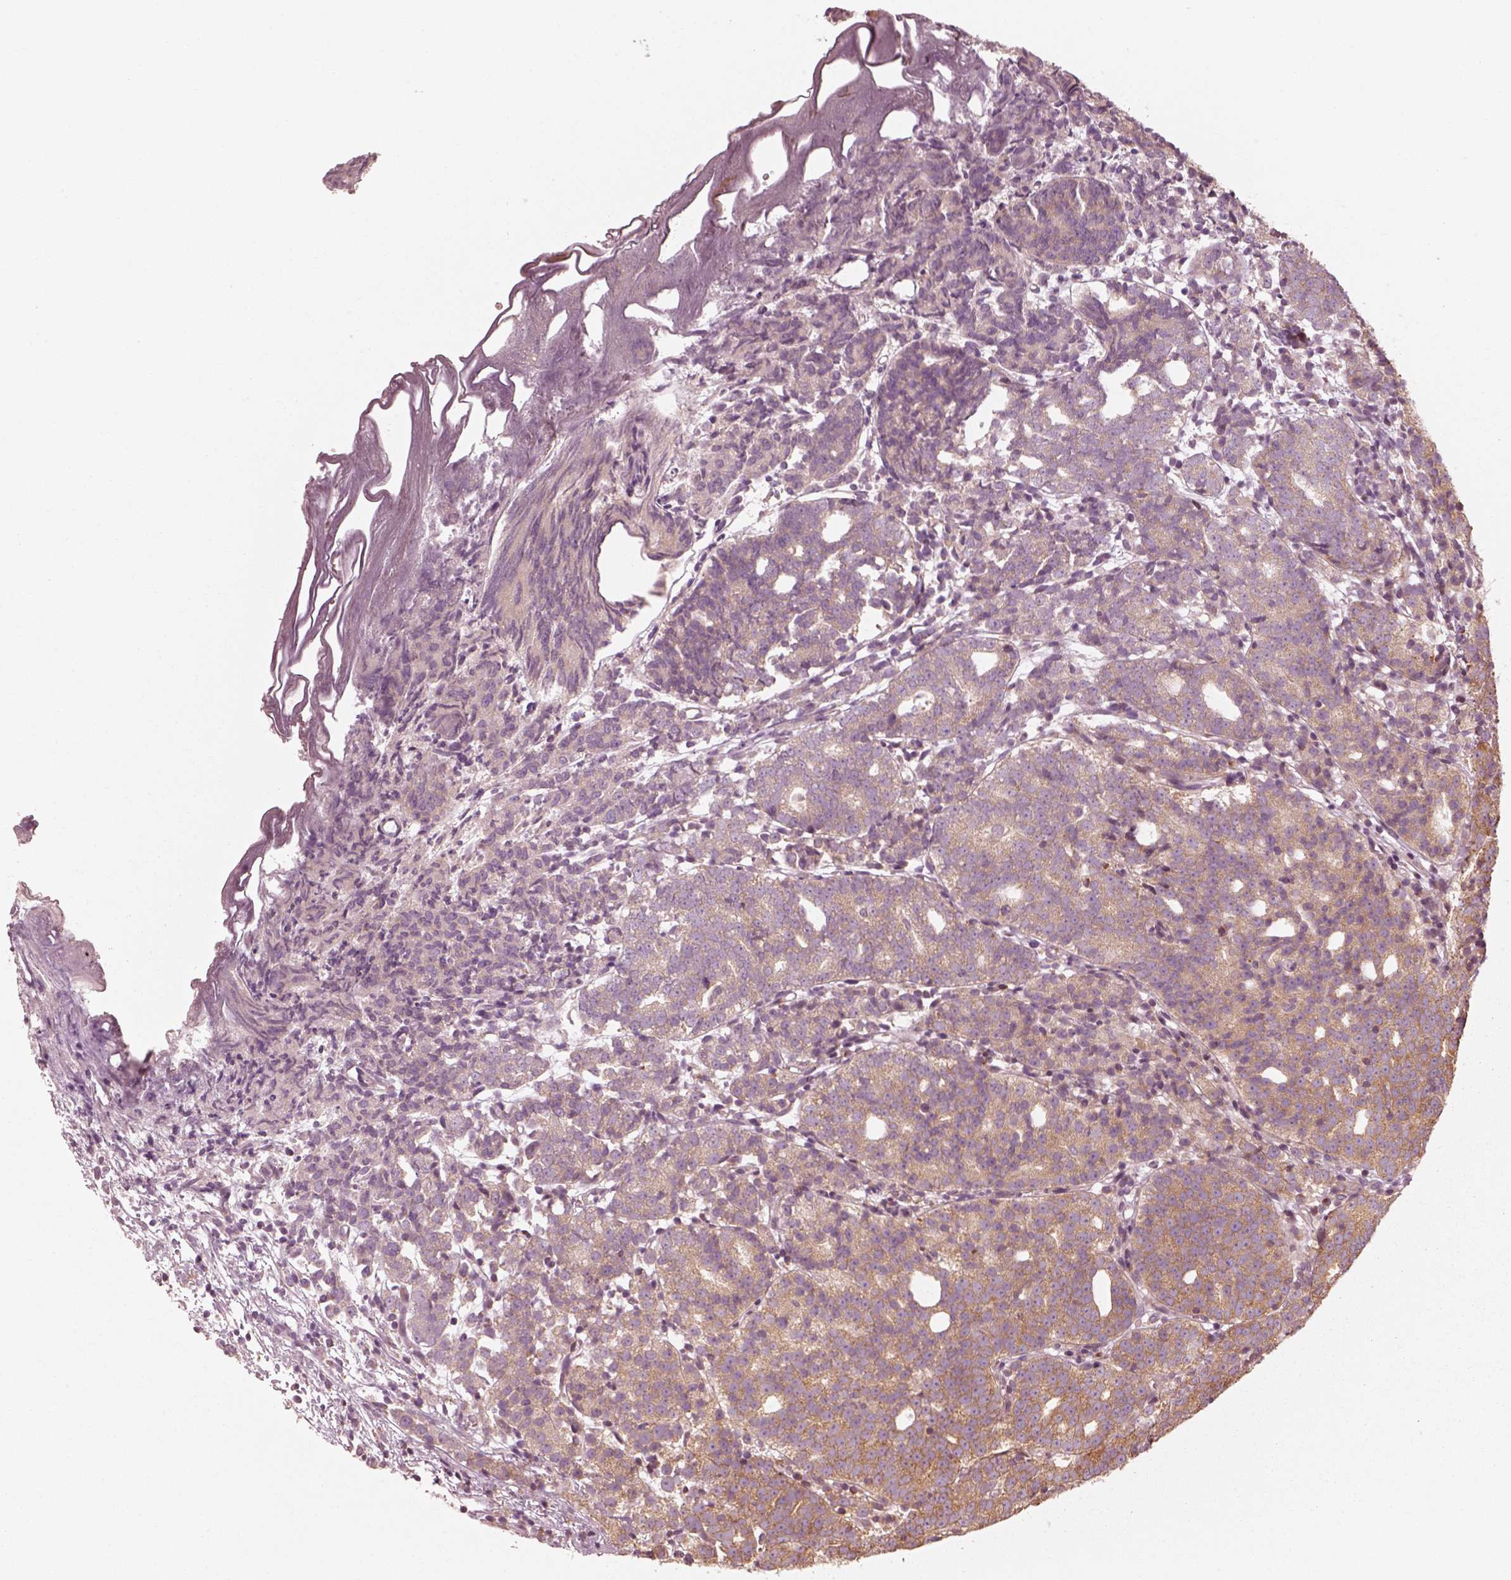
{"staining": {"intensity": "moderate", "quantity": ">75%", "location": "cytoplasmic/membranous"}, "tissue": "prostate cancer", "cell_type": "Tumor cells", "image_type": "cancer", "snomed": [{"axis": "morphology", "description": "Adenocarcinoma, High grade"}, {"axis": "topography", "description": "Prostate"}], "caption": "Immunohistochemistry (IHC) (DAB (3,3'-diaminobenzidine)) staining of prostate cancer exhibits moderate cytoplasmic/membranous protein positivity in about >75% of tumor cells. Using DAB (3,3'-diaminobenzidine) (brown) and hematoxylin (blue) stains, captured at high magnification using brightfield microscopy.", "gene": "CNOT2", "patient": {"sex": "male", "age": 53}}